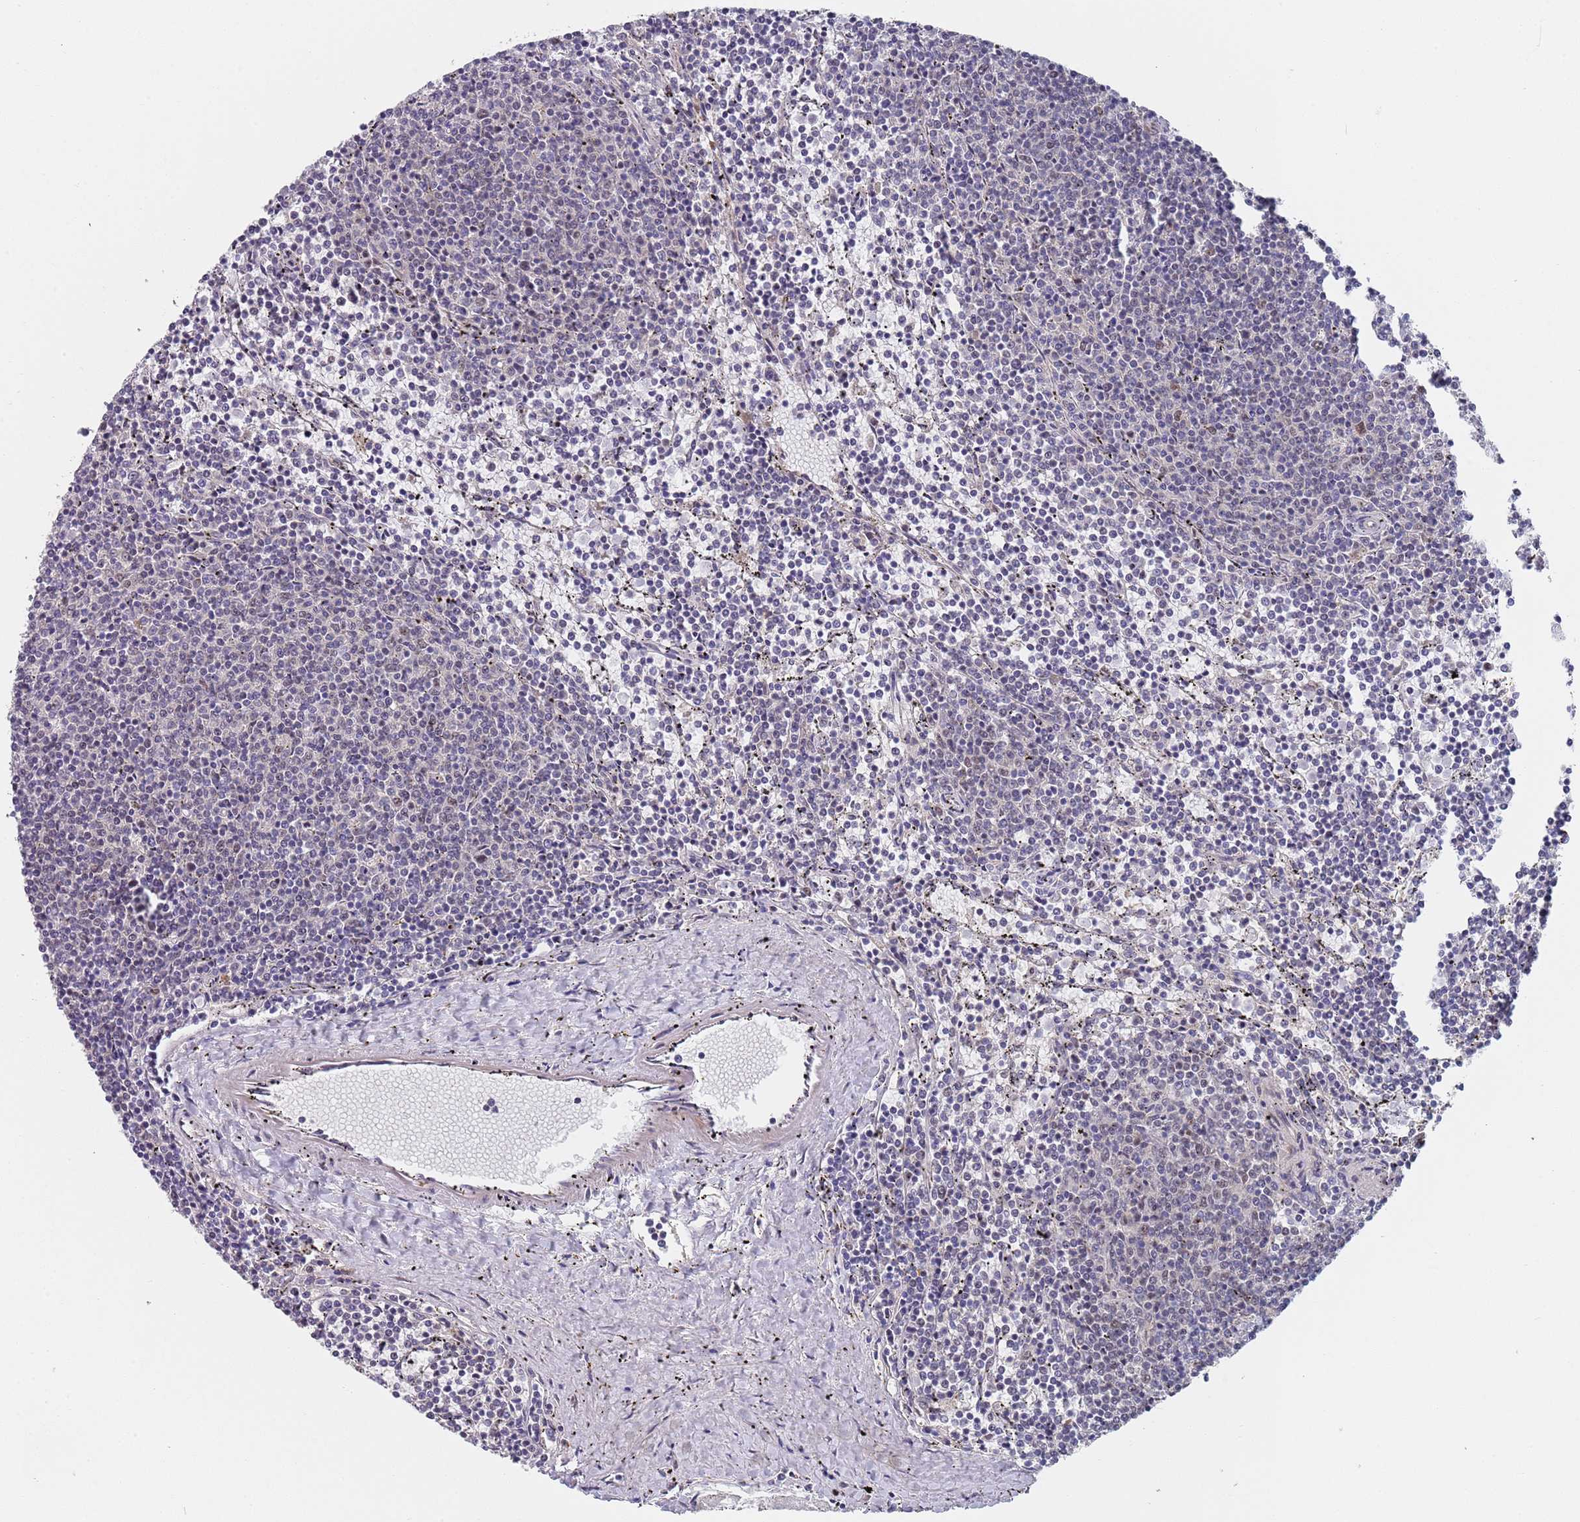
{"staining": {"intensity": "negative", "quantity": "none", "location": "none"}, "tissue": "lymphoma", "cell_type": "Tumor cells", "image_type": "cancer", "snomed": [{"axis": "morphology", "description": "Malignant lymphoma, non-Hodgkin's type, Low grade"}, {"axis": "topography", "description": "Spleen"}], "caption": "An immunohistochemistry (IHC) histopathology image of lymphoma is shown. There is no staining in tumor cells of lymphoma.", "gene": "PLCL2", "patient": {"sex": "female", "age": 50}}